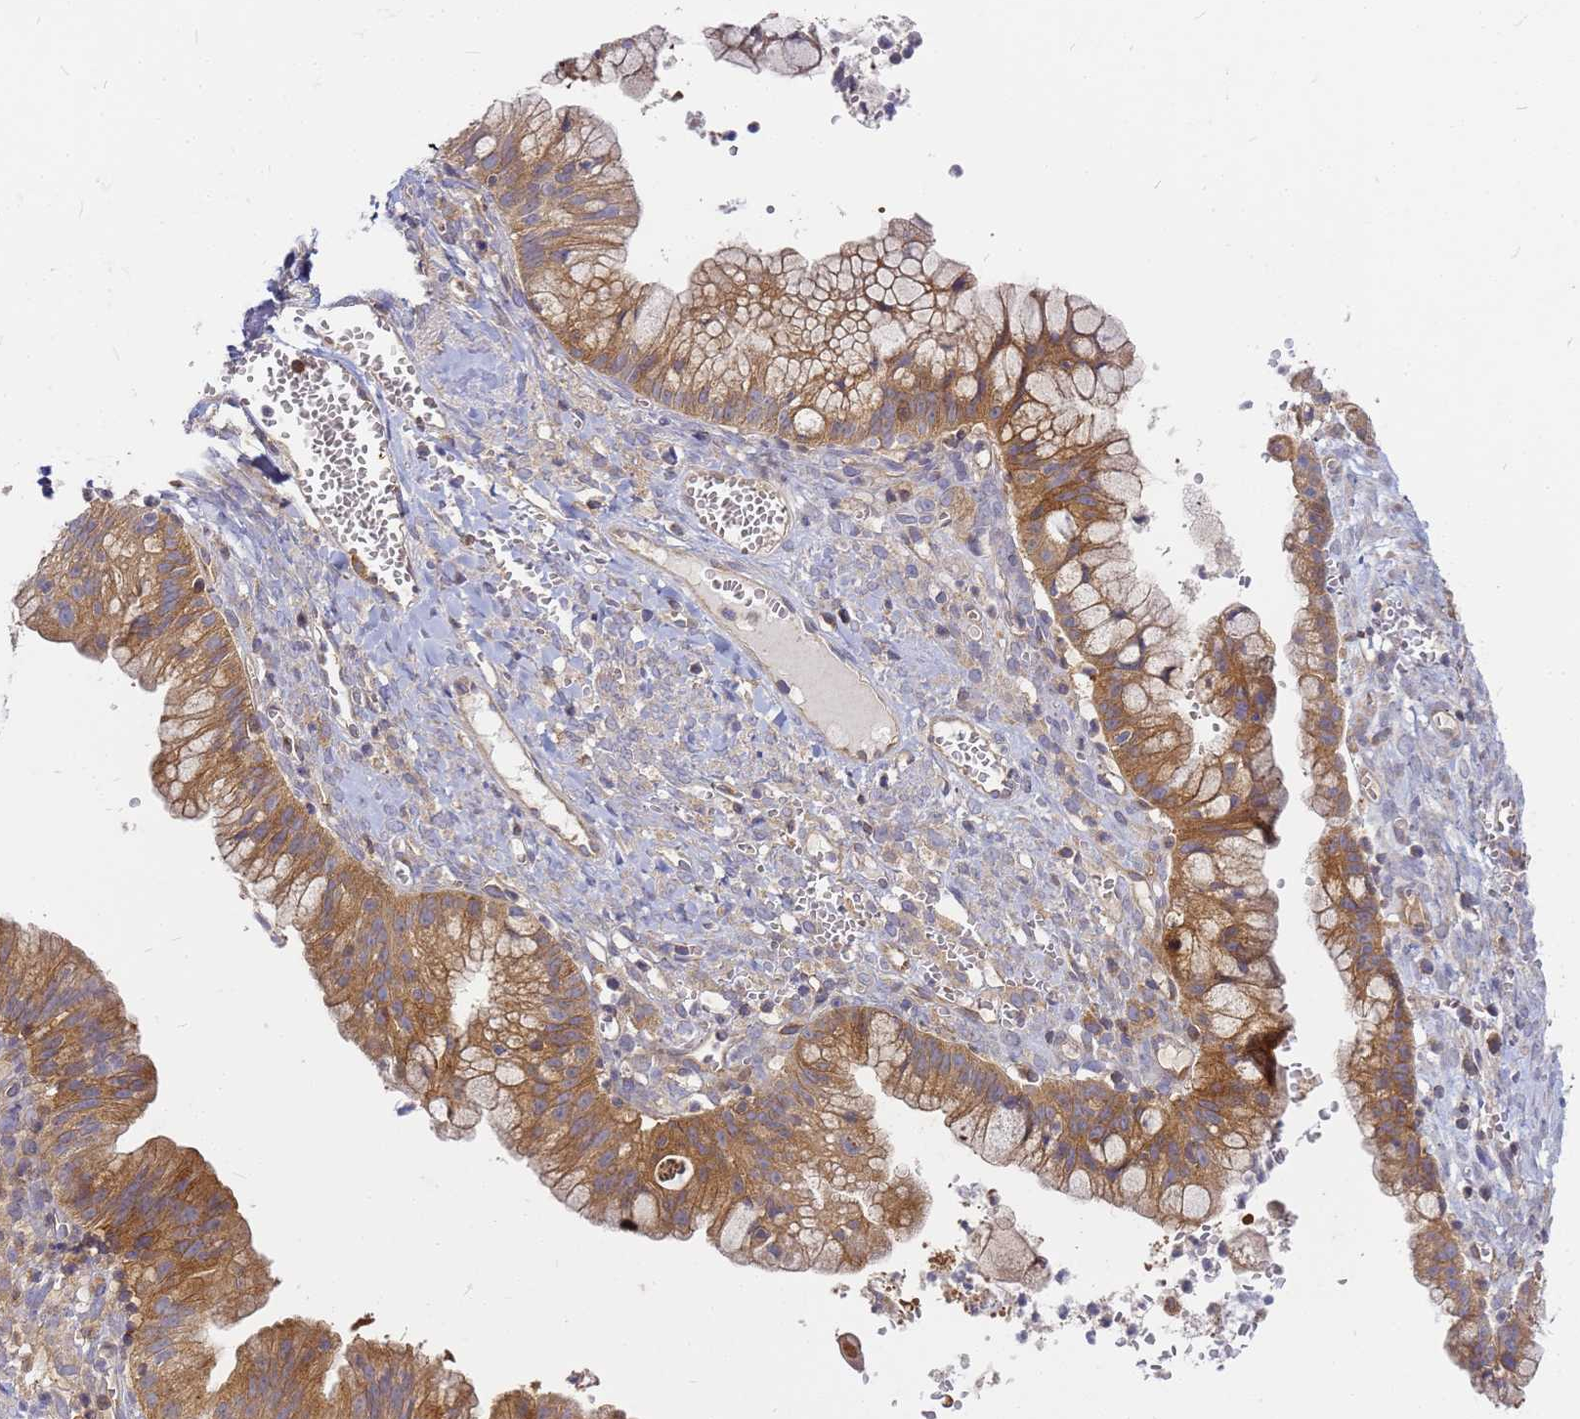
{"staining": {"intensity": "moderate", "quantity": ">75%", "location": "cytoplasmic/membranous"}, "tissue": "ovarian cancer", "cell_type": "Tumor cells", "image_type": "cancer", "snomed": [{"axis": "morphology", "description": "Cystadenocarcinoma, mucinous, NOS"}, {"axis": "topography", "description": "Ovary"}], "caption": "Tumor cells reveal medium levels of moderate cytoplasmic/membranous expression in about >75% of cells in ovarian cancer.", "gene": "CHM", "patient": {"sex": "female", "age": 70}}